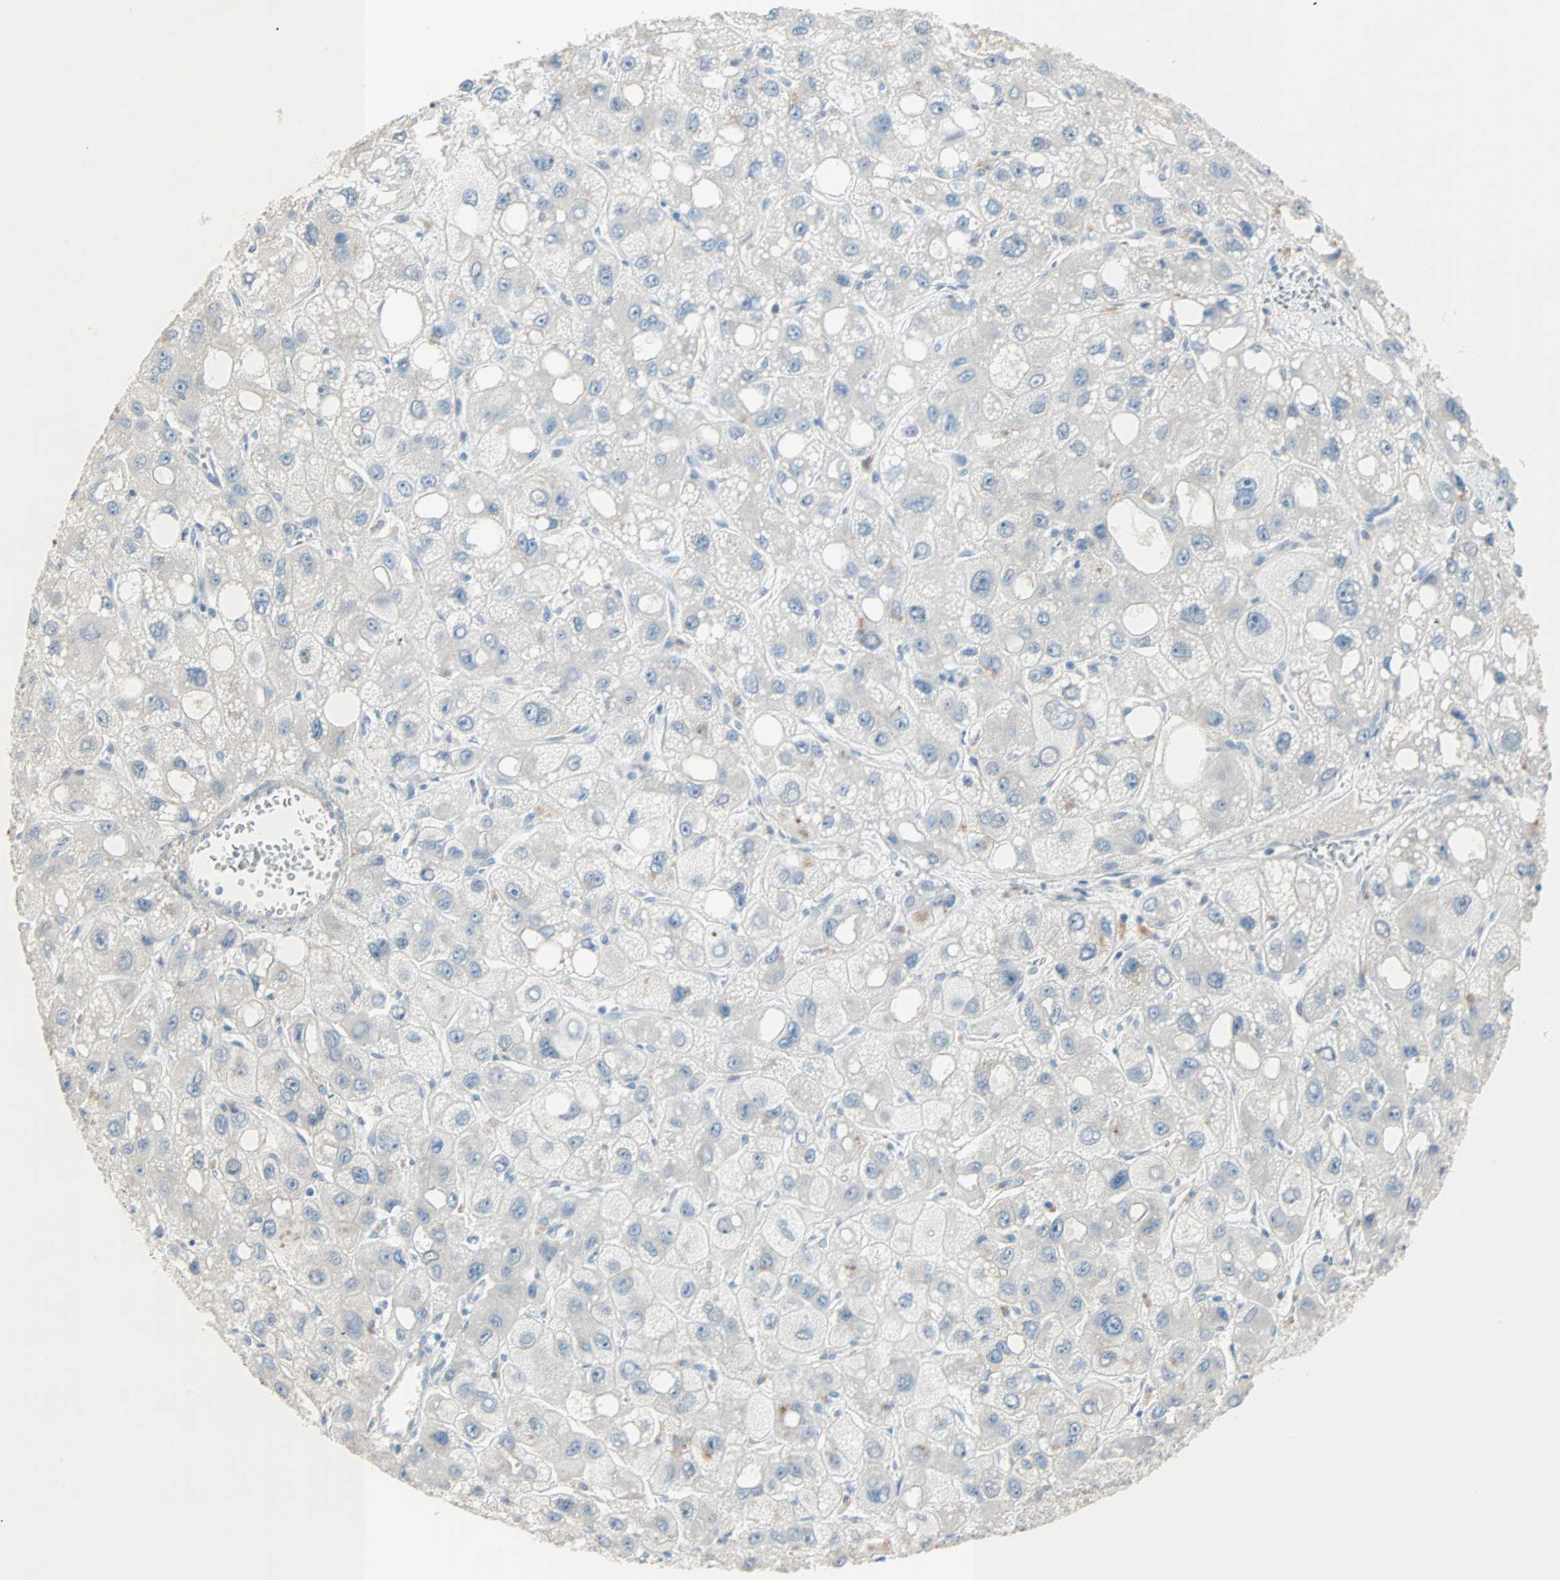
{"staining": {"intensity": "negative", "quantity": "none", "location": "none"}, "tissue": "liver cancer", "cell_type": "Tumor cells", "image_type": "cancer", "snomed": [{"axis": "morphology", "description": "Carcinoma, Hepatocellular, NOS"}, {"axis": "topography", "description": "Liver"}], "caption": "A high-resolution histopathology image shows immunohistochemistry (IHC) staining of liver cancer (hepatocellular carcinoma), which displays no significant expression in tumor cells. (Stains: DAB IHC with hematoxylin counter stain, Microscopy: brightfield microscopy at high magnification).", "gene": "ACVRL1", "patient": {"sex": "male", "age": 55}}